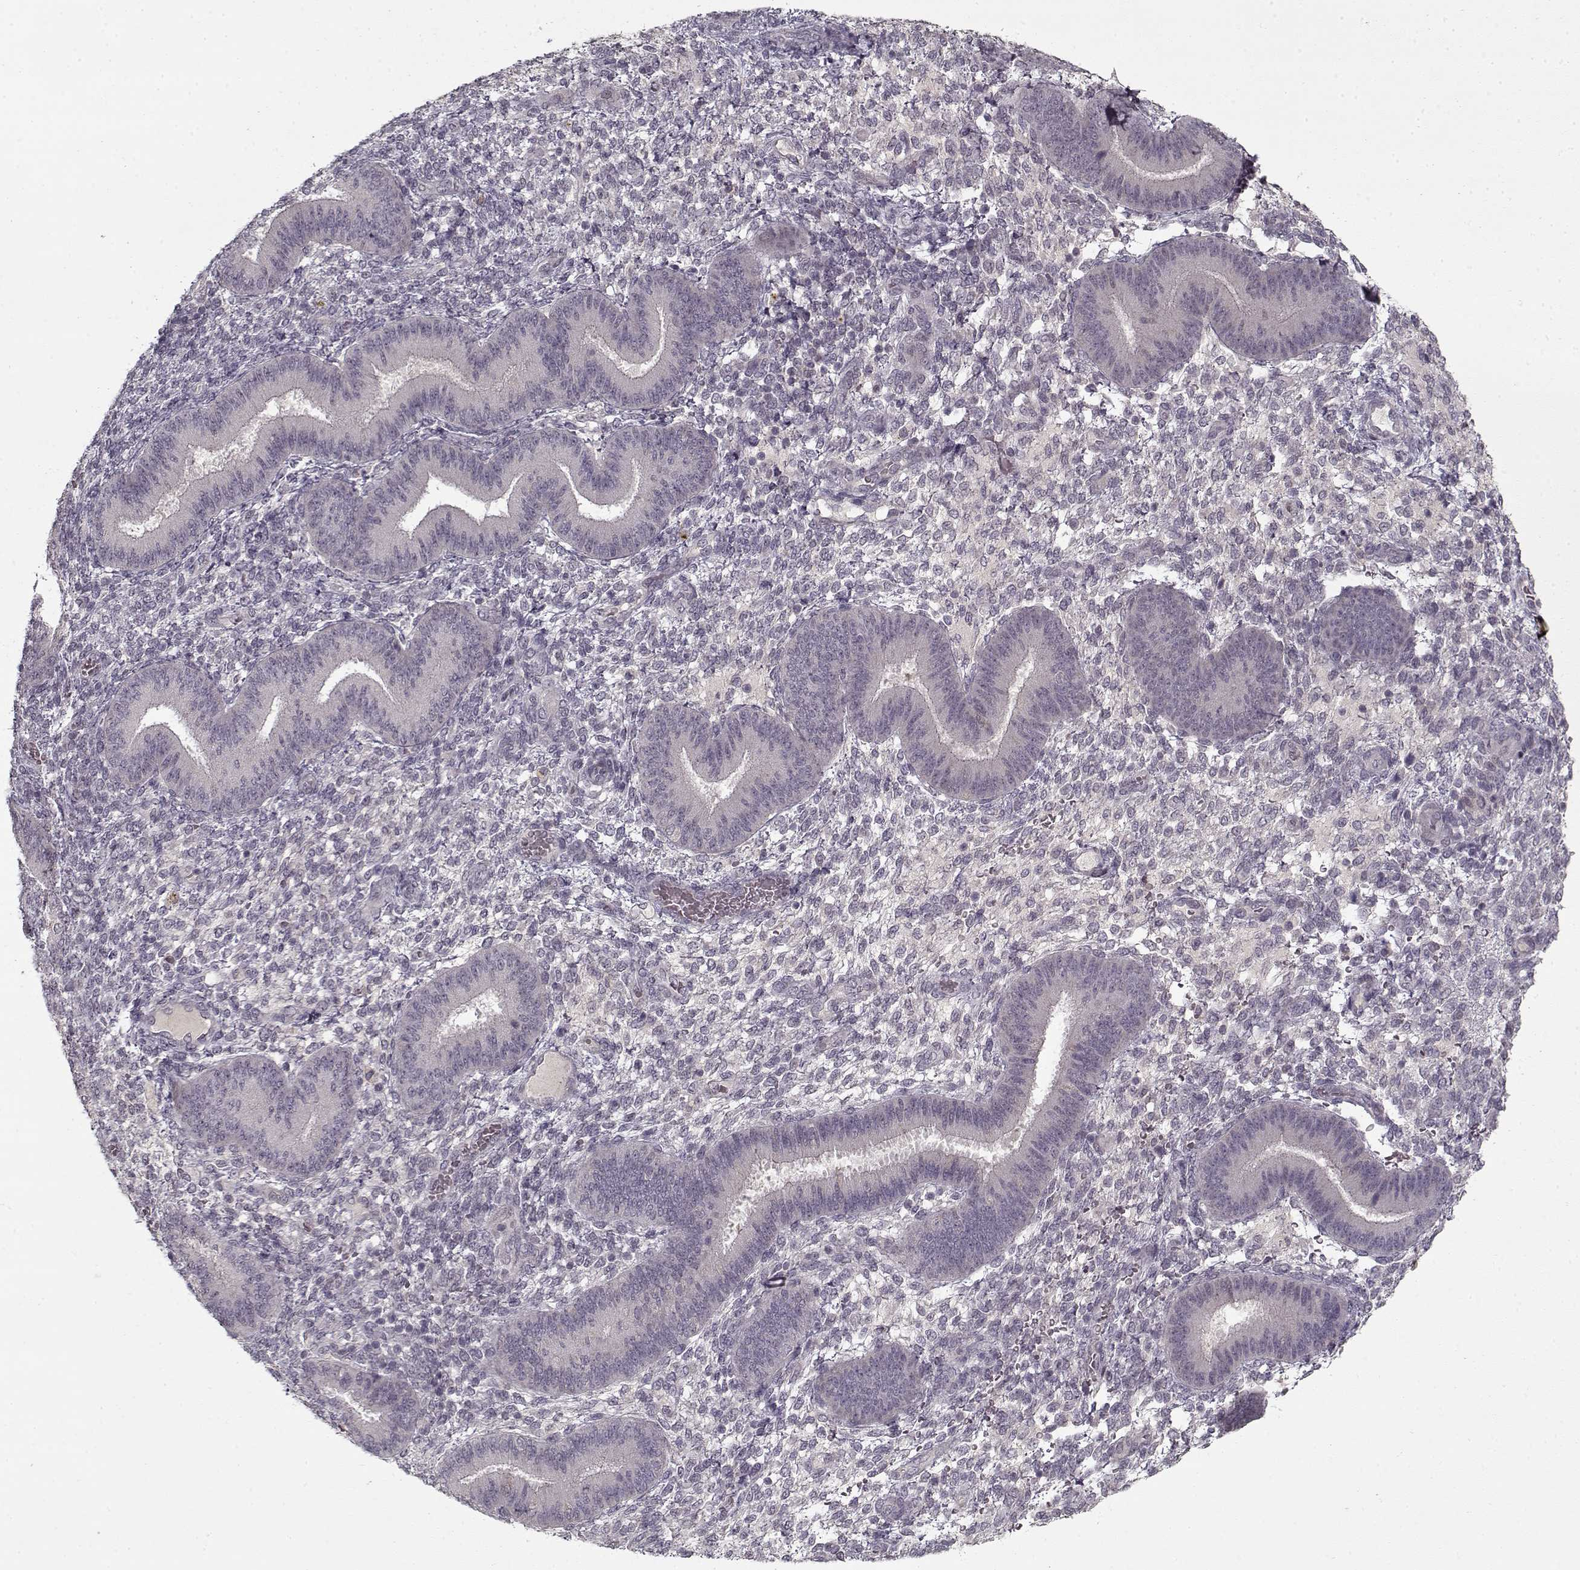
{"staining": {"intensity": "negative", "quantity": "none", "location": "none"}, "tissue": "endometrium", "cell_type": "Cells in endometrial stroma", "image_type": "normal", "snomed": [{"axis": "morphology", "description": "Normal tissue, NOS"}, {"axis": "topography", "description": "Endometrium"}], "caption": "High power microscopy histopathology image of an immunohistochemistry histopathology image of unremarkable endometrium, revealing no significant staining in cells in endometrial stroma. (DAB immunohistochemistry (IHC) visualized using brightfield microscopy, high magnification).", "gene": "LAMA2", "patient": {"sex": "female", "age": 39}}